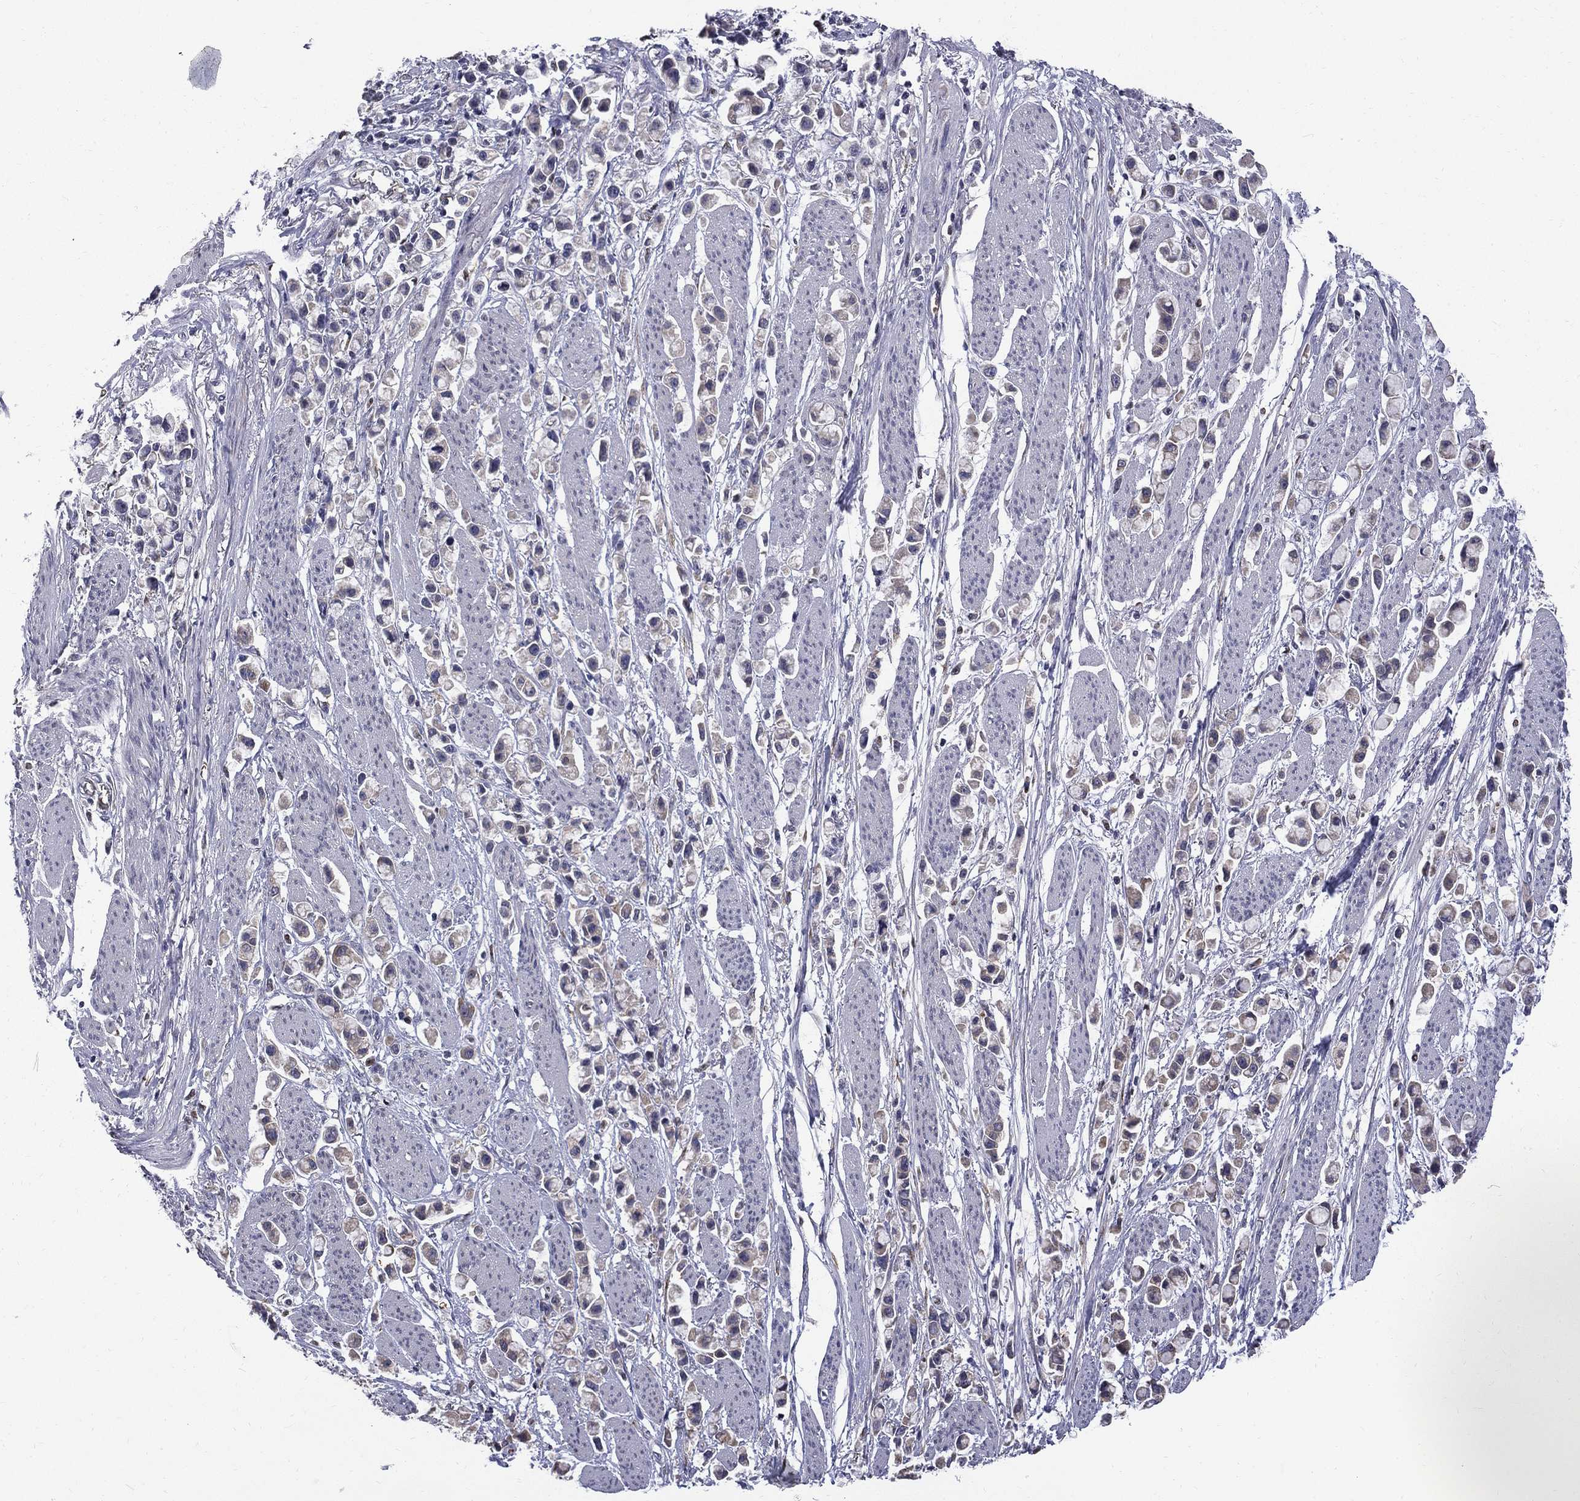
{"staining": {"intensity": "negative", "quantity": "none", "location": "none"}, "tissue": "stomach cancer", "cell_type": "Tumor cells", "image_type": "cancer", "snomed": [{"axis": "morphology", "description": "Adenocarcinoma, NOS"}, {"axis": "topography", "description": "Stomach"}], "caption": "Immunohistochemical staining of stomach adenocarcinoma displays no significant staining in tumor cells. Nuclei are stained in blue.", "gene": "HSPB2", "patient": {"sex": "female", "age": 81}}